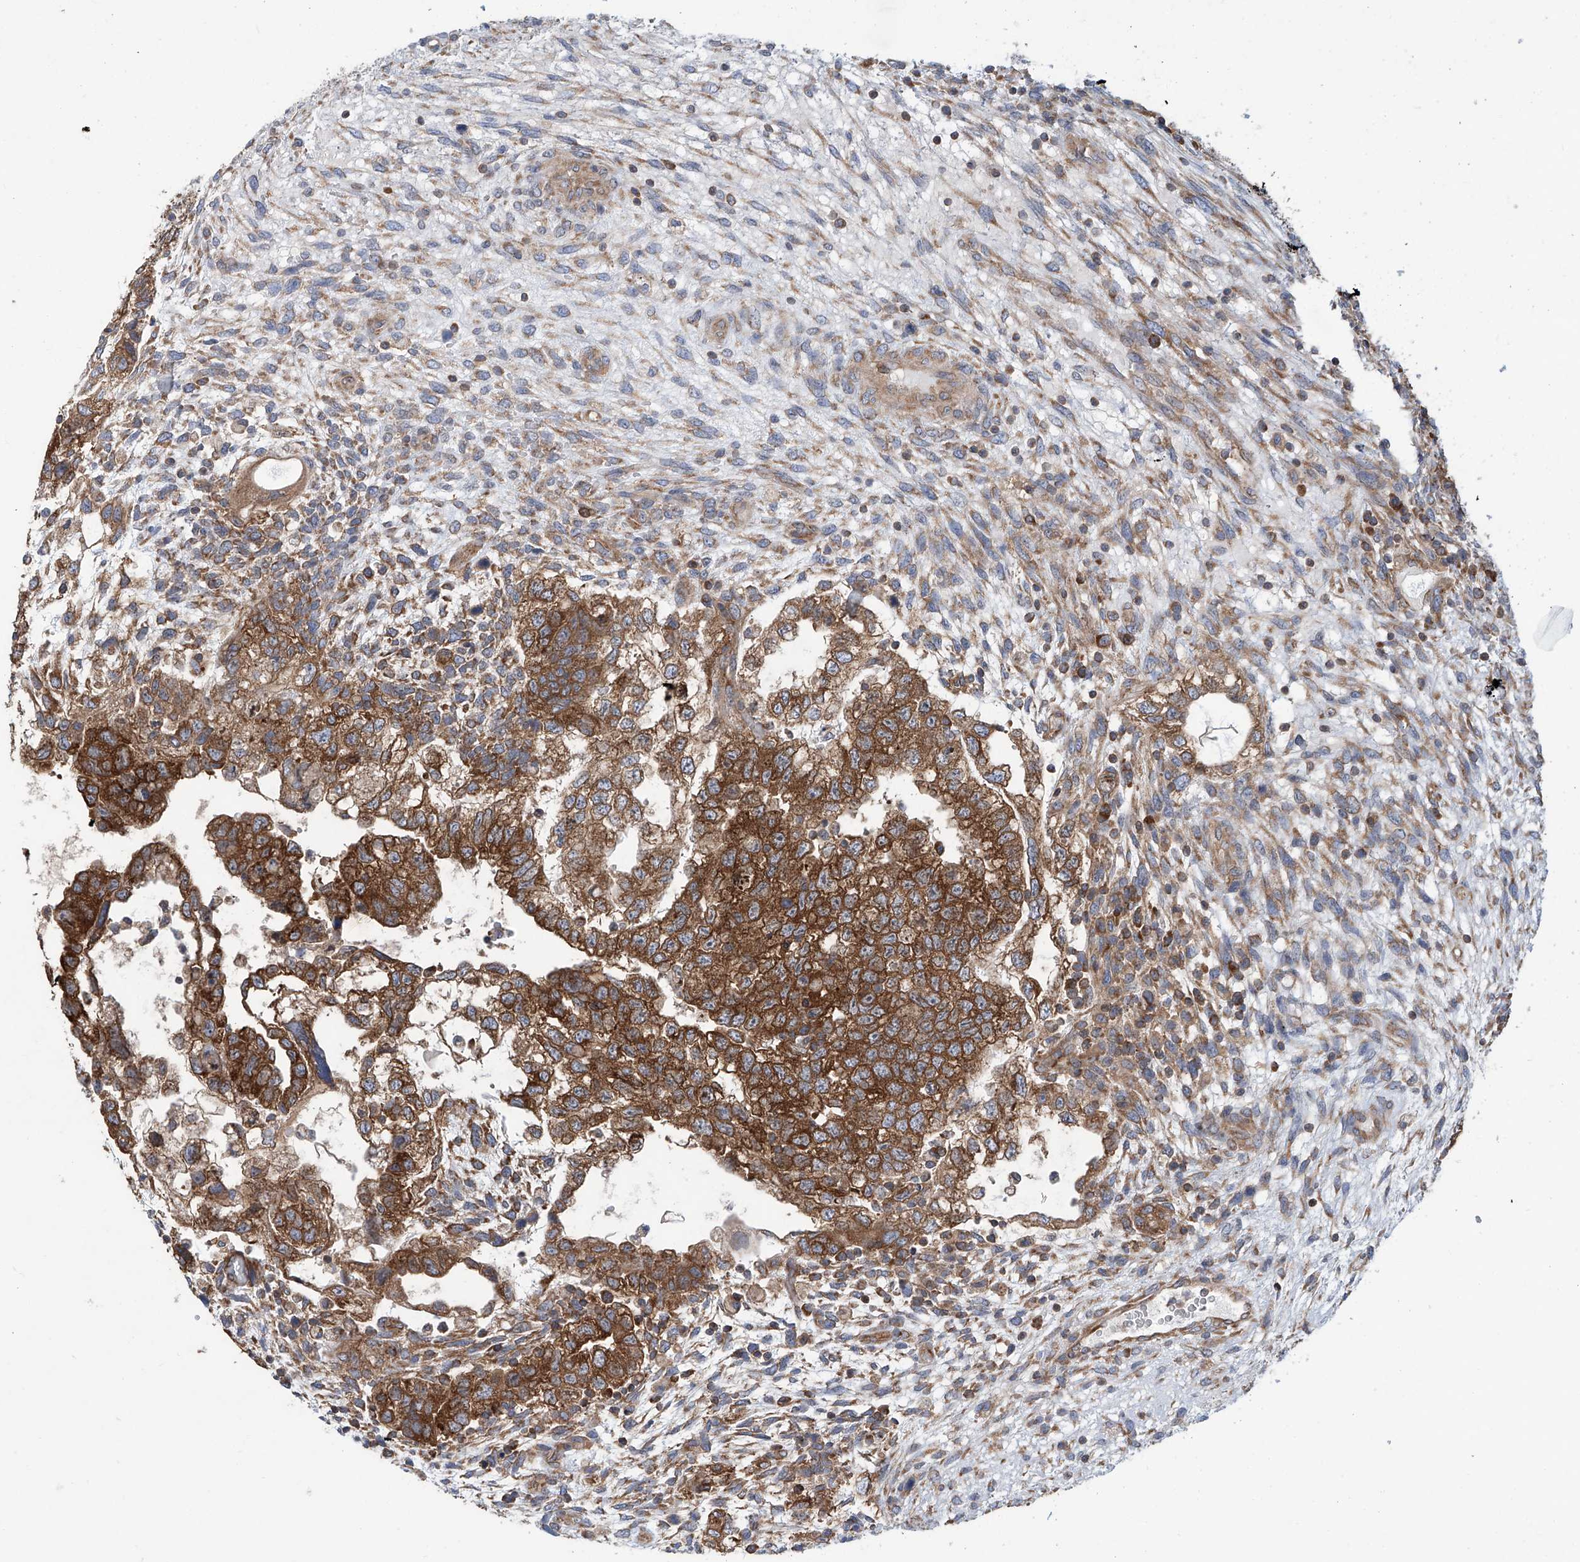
{"staining": {"intensity": "strong", "quantity": ">75%", "location": "cytoplasmic/membranous"}, "tissue": "testis cancer", "cell_type": "Tumor cells", "image_type": "cancer", "snomed": [{"axis": "morphology", "description": "Carcinoma, Embryonal, NOS"}, {"axis": "topography", "description": "Testis"}], "caption": "Human testis cancer stained with a protein marker demonstrates strong staining in tumor cells.", "gene": "SENP2", "patient": {"sex": "male", "age": 37}}